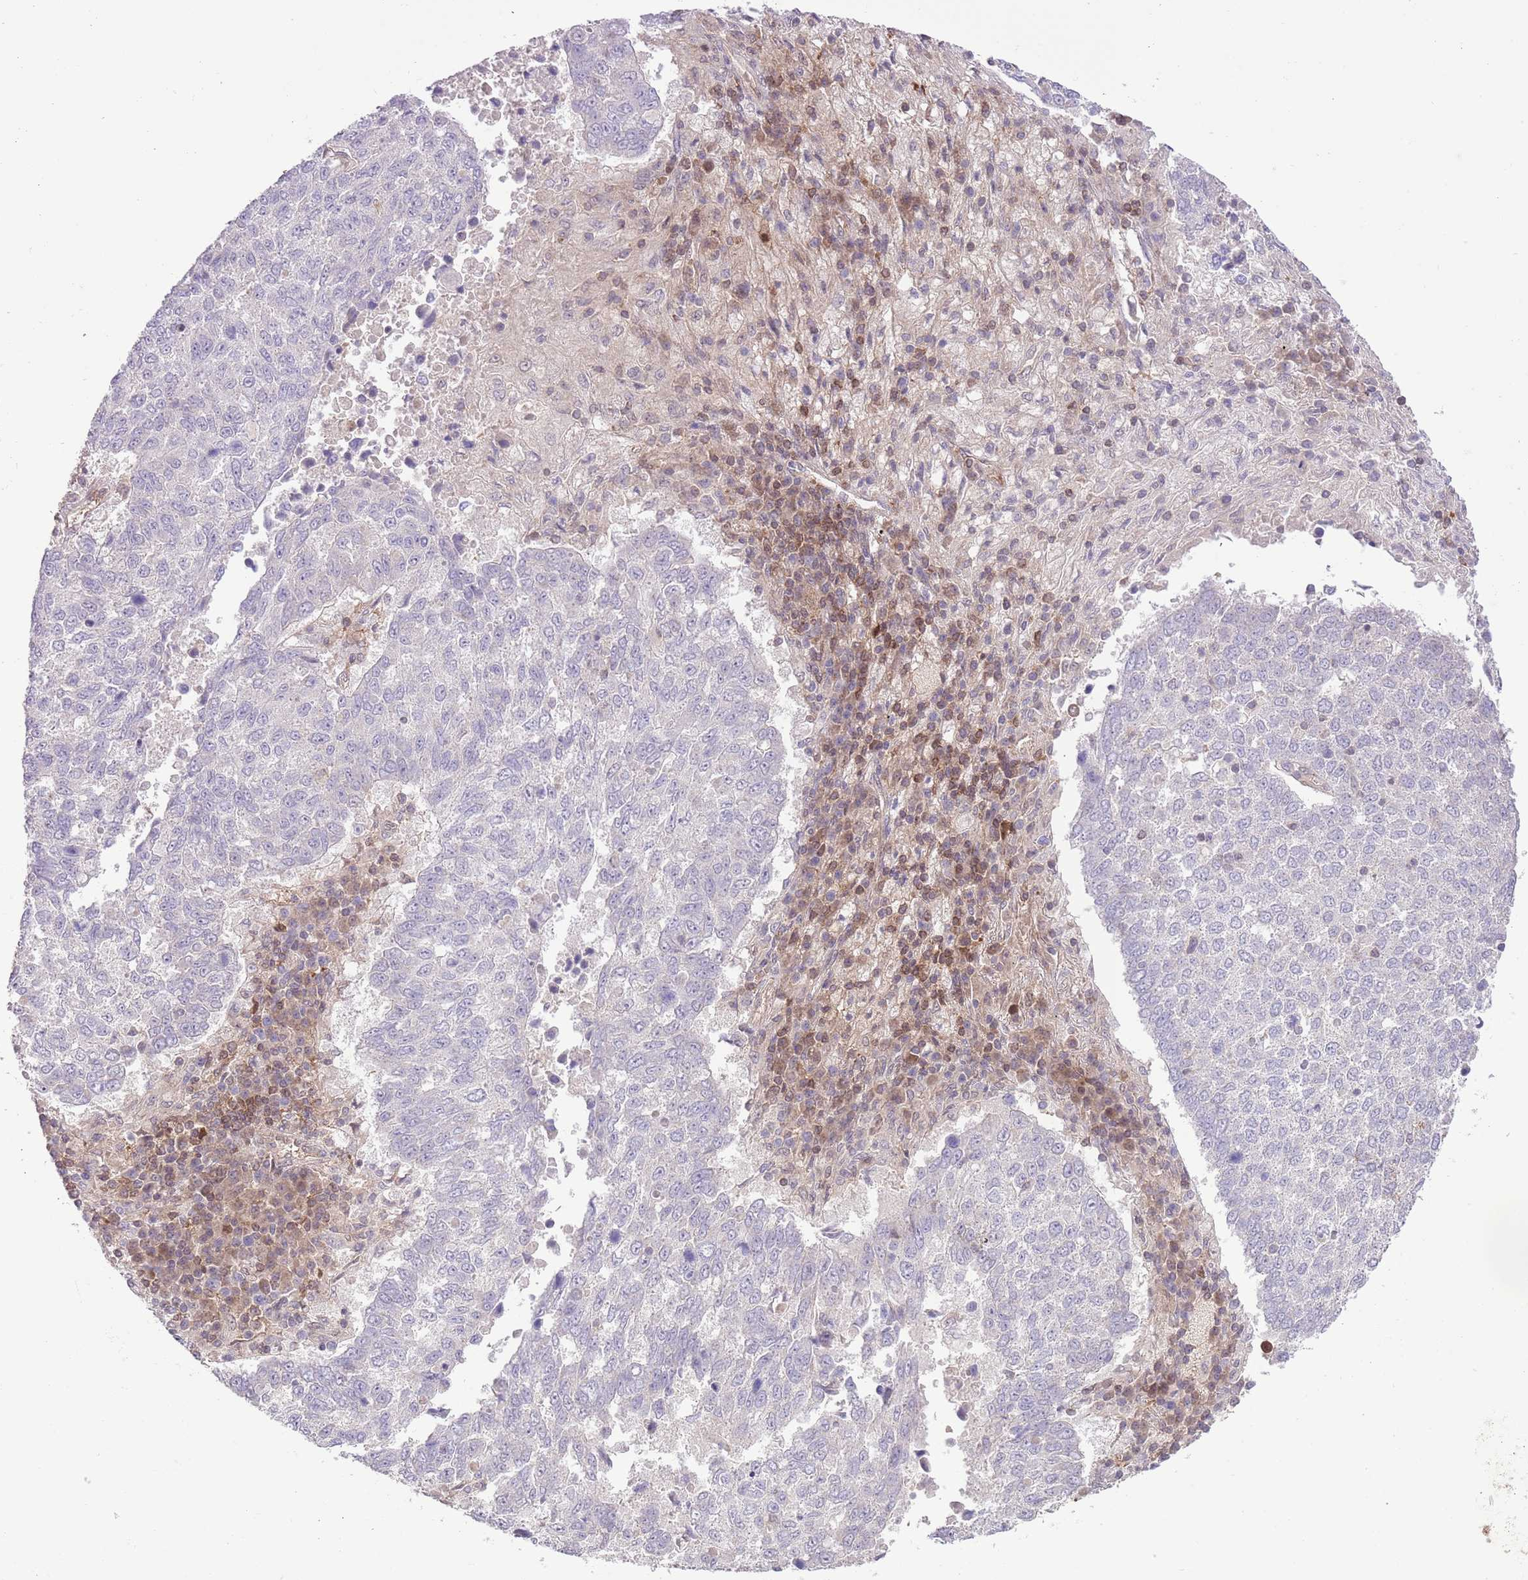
{"staining": {"intensity": "negative", "quantity": "none", "location": "none"}, "tissue": "lung cancer", "cell_type": "Tumor cells", "image_type": "cancer", "snomed": [{"axis": "morphology", "description": "Squamous cell carcinoma, NOS"}, {"axis": "topography", "description": "Lung"}], "caption": "Lung cancer was stained to show a protein in brown. There is no significant expression in tumor cells.", "gene": "HDHD2", "patient": {"sex": "male", "age": 73}}